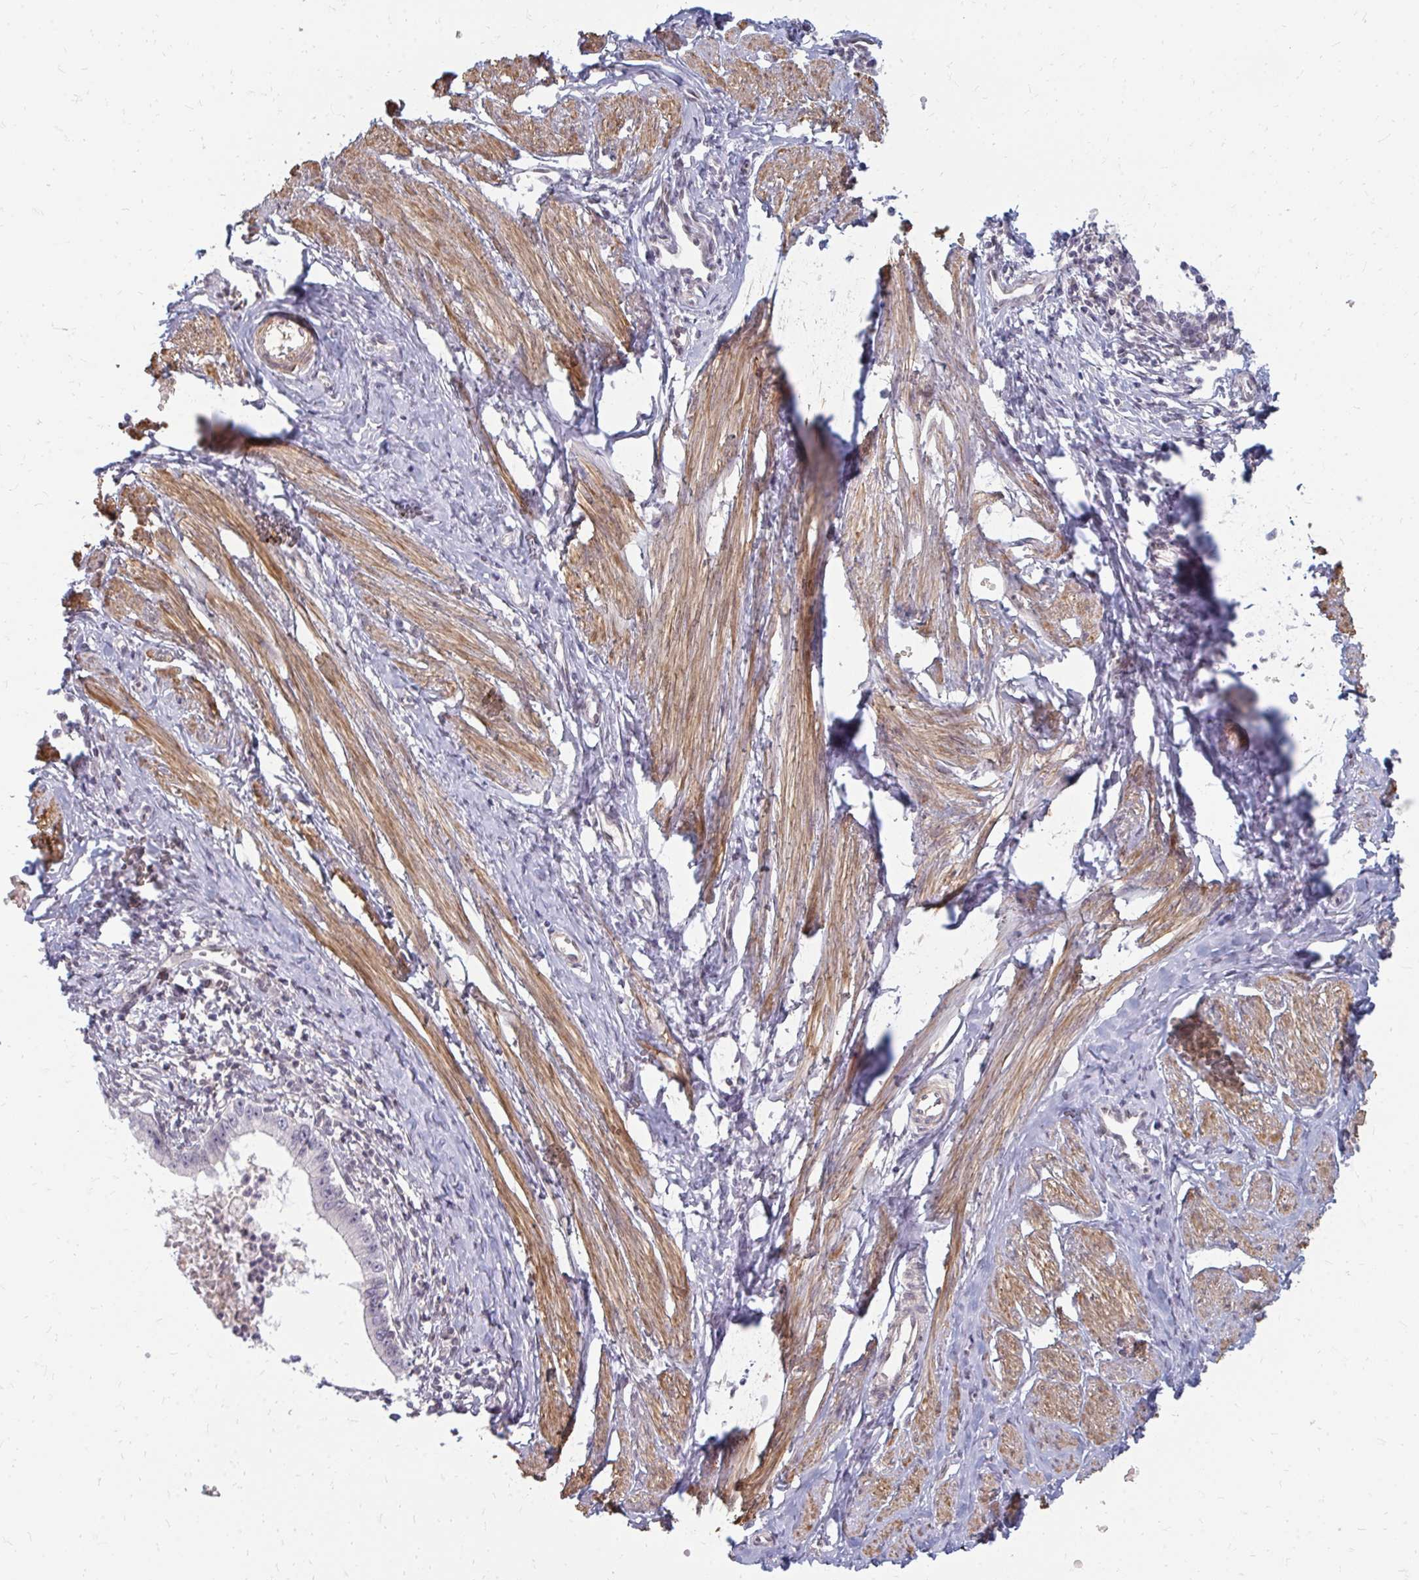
{"staining": {"intensity": "negative", "quantity": "none", "location": "none"}, "tissue": "cervical cancer", "cell_type": "Tumor cells", "image_type": "cancer", "snomed": [{"axis": "morphology", "description": "Adenocarcinoma, NOS"}, {"axis": "topography", "description": "Cervix"}], "caption": "Tumor cells are negative for protein expression in human cervical adenocarcinoma.", "gene": "GPC5", "patient": {"sex": "female", "age": 36}}